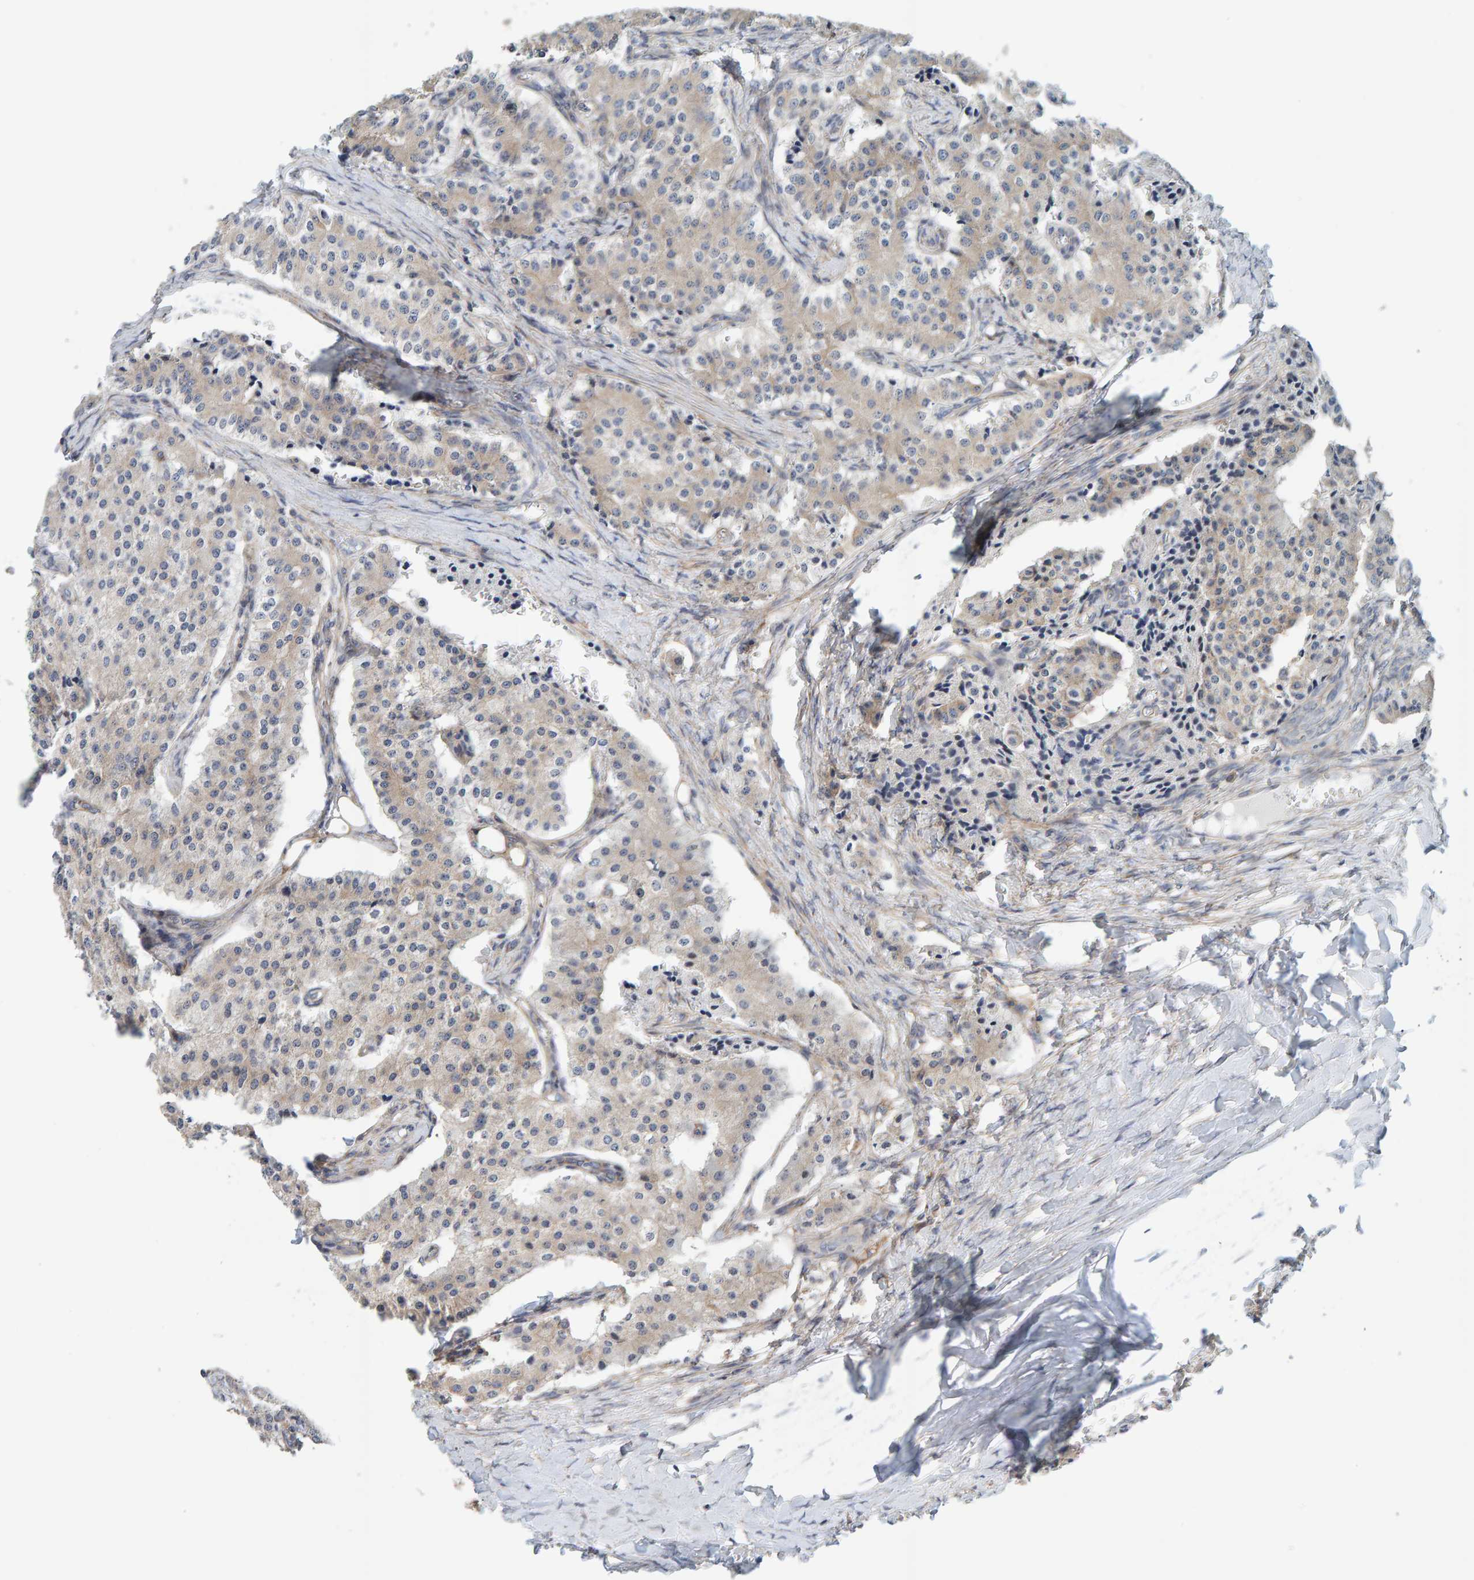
{"staining": {"intensity": "weak", "quantity": ">75%", "location": "cytoplasmic/membranous"}, "tissue": "carcinoid", "cell_type": "Tumor cells", "image_type": "cancer", "snomed": [{"axis": "morphology", "description": "Carcinoid, malignant, NOS"}, {"axis": "topography", "description": "Colon"}], "caption": "A photomicrograph of human carcinoid stained for a protein exhibits weak cytoplasmic/membranous brown staining in tumor cells.", "gene": "RGP1", "patient": {"sex": "female", "age": 52}}